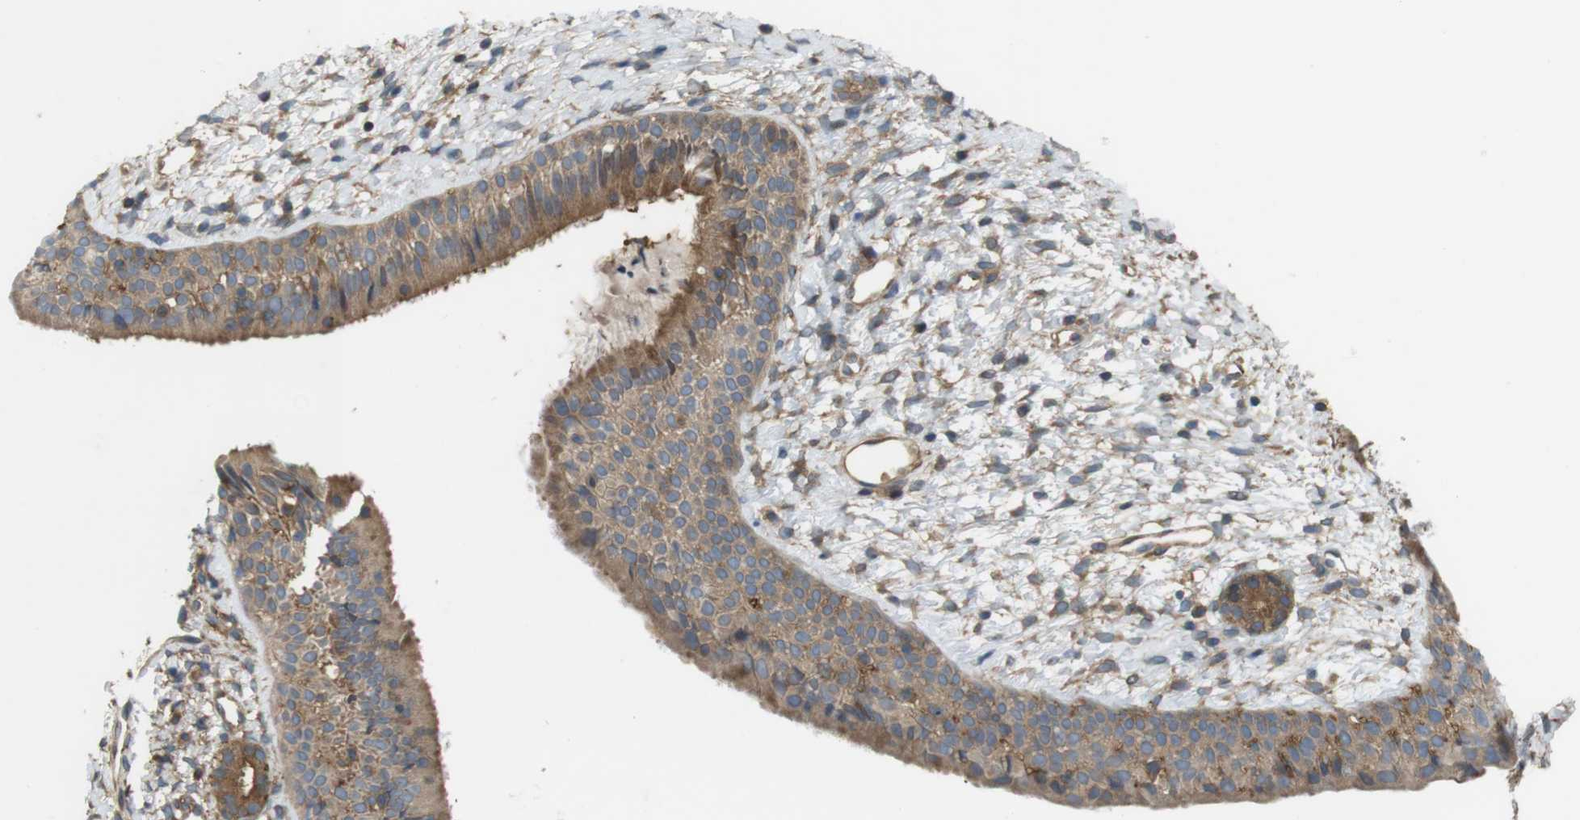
{"staining": {"intensity": "moderate", "quantity": ">75%", "location": "cytoplasmic/membranous"}, "tissue": "nasopharynx", "cell_type": "Respiratory epithelial cells", "image_type": "normal", "snomed": [{"axis": "morphology", "description": "Normal tissue, NOS"}, {"axis": "topography", "description": "Nasopharynx"}], "caption": "An immunohistochemistry (IHC) histopathology image of unremarkable tissue is shown. Protein staining in brown highlights moderate cytoplasmic/membranous positivity in nasopharynx within respiratory epithelial cells.", "gene": "DDAH2", "patient": {"sex": "male", "age": 22}}